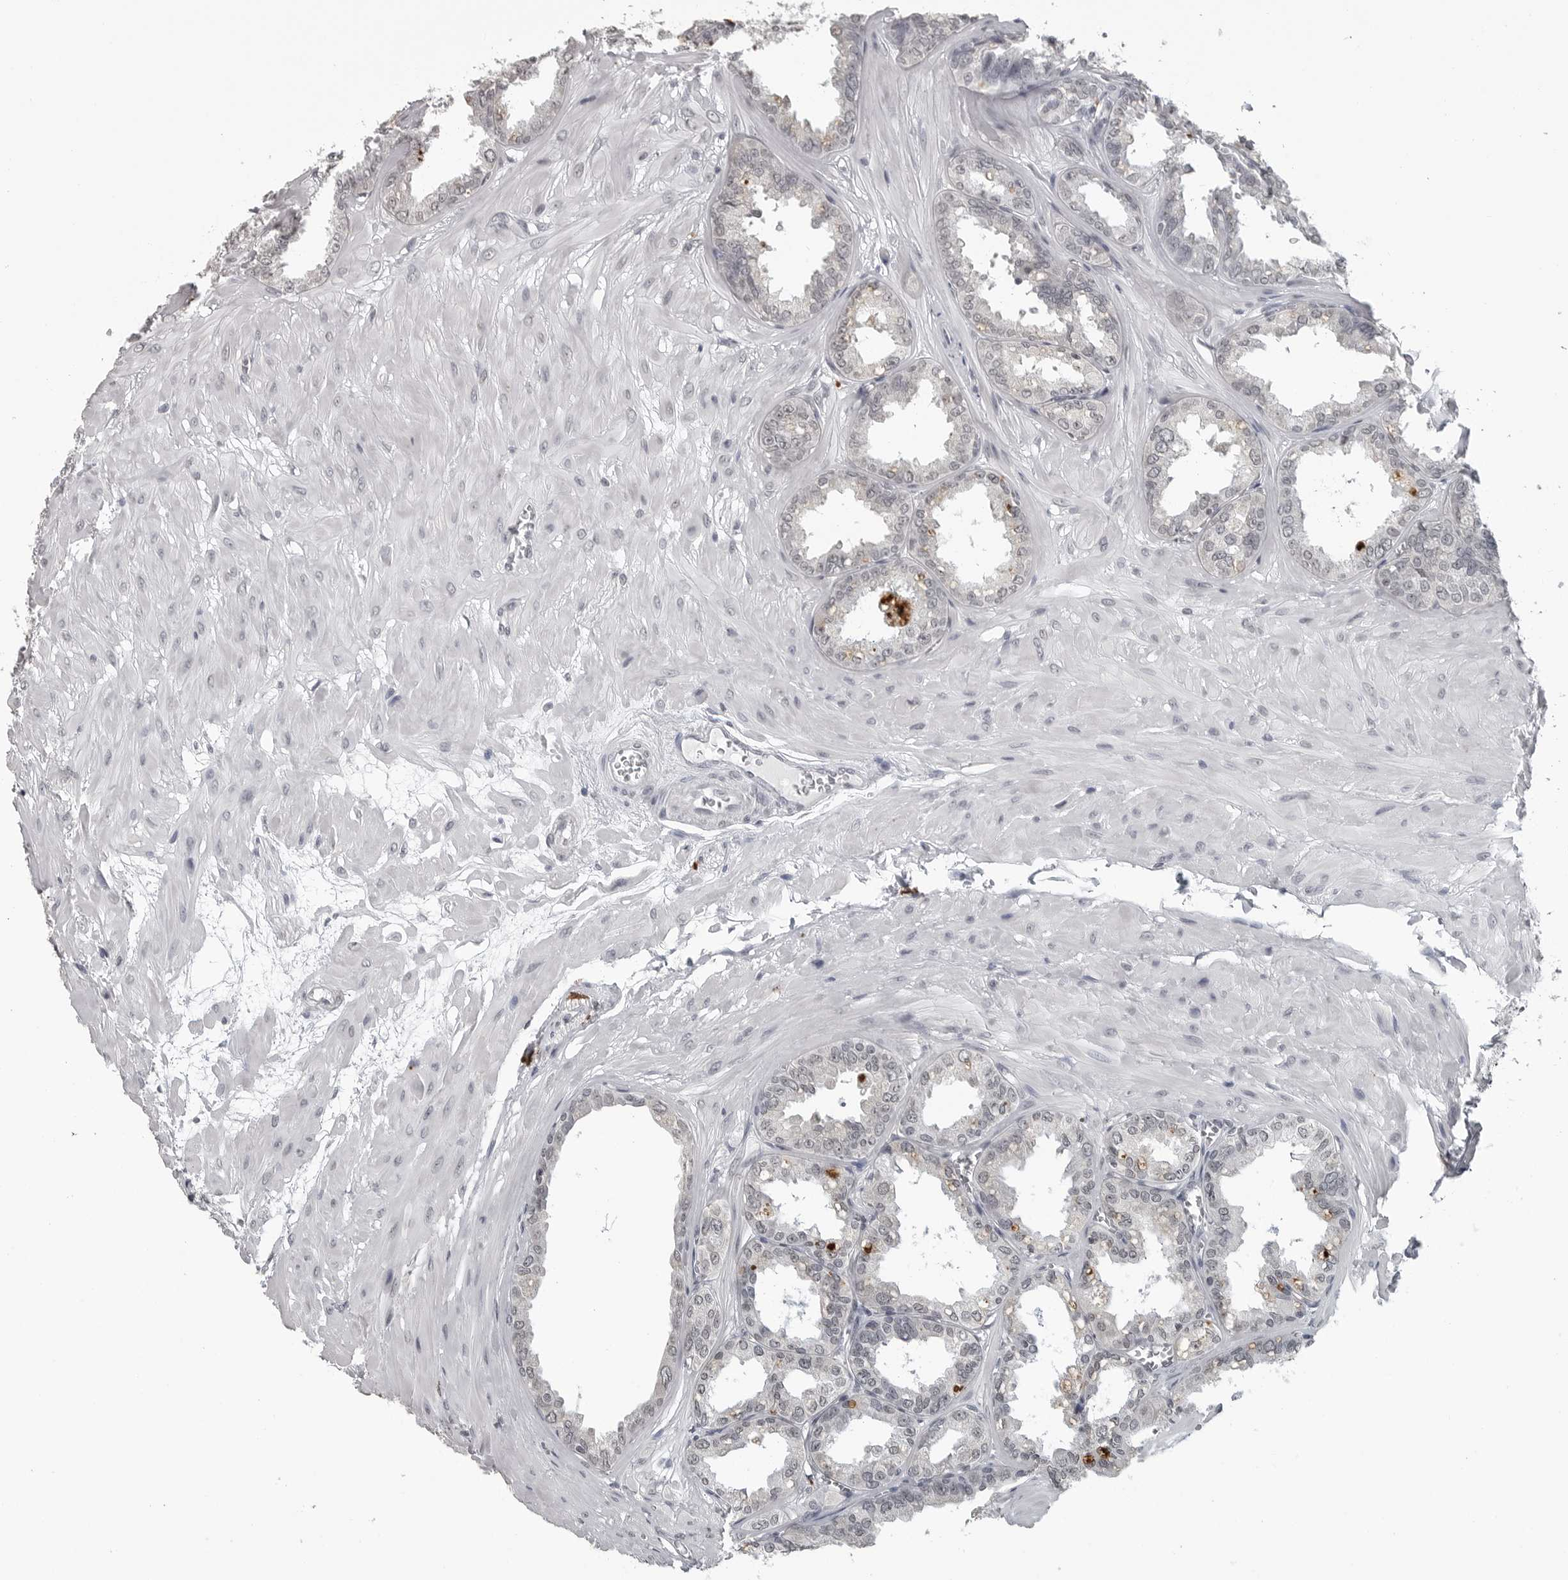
{"staining": {"intensity": "negative", "quantity": "none", "location": "none"}, "tissue": "seminal vesicle", "cell_type": "Glandular cells", "image_type": "normal", "snomed": [{"axis": "morphology", "description": "Normal tissue, NOS"}, {"axis": "topography", "description": "Prostate"}, {"axis": "topography", "description": "Seminal veicle"}], "caption": "DAB immunohistochemical staining of normal human seminal vesicle displays no significant positivity in glandular cells. Brightfield microscopy of immunohistochemistry stained with DAB (3,3'-diaminobenzidine) (brown) and hematoxylin (blue), captured at high magnification.", "gene": "DDX54", "patient": {"sex": "male", "age": 51}}